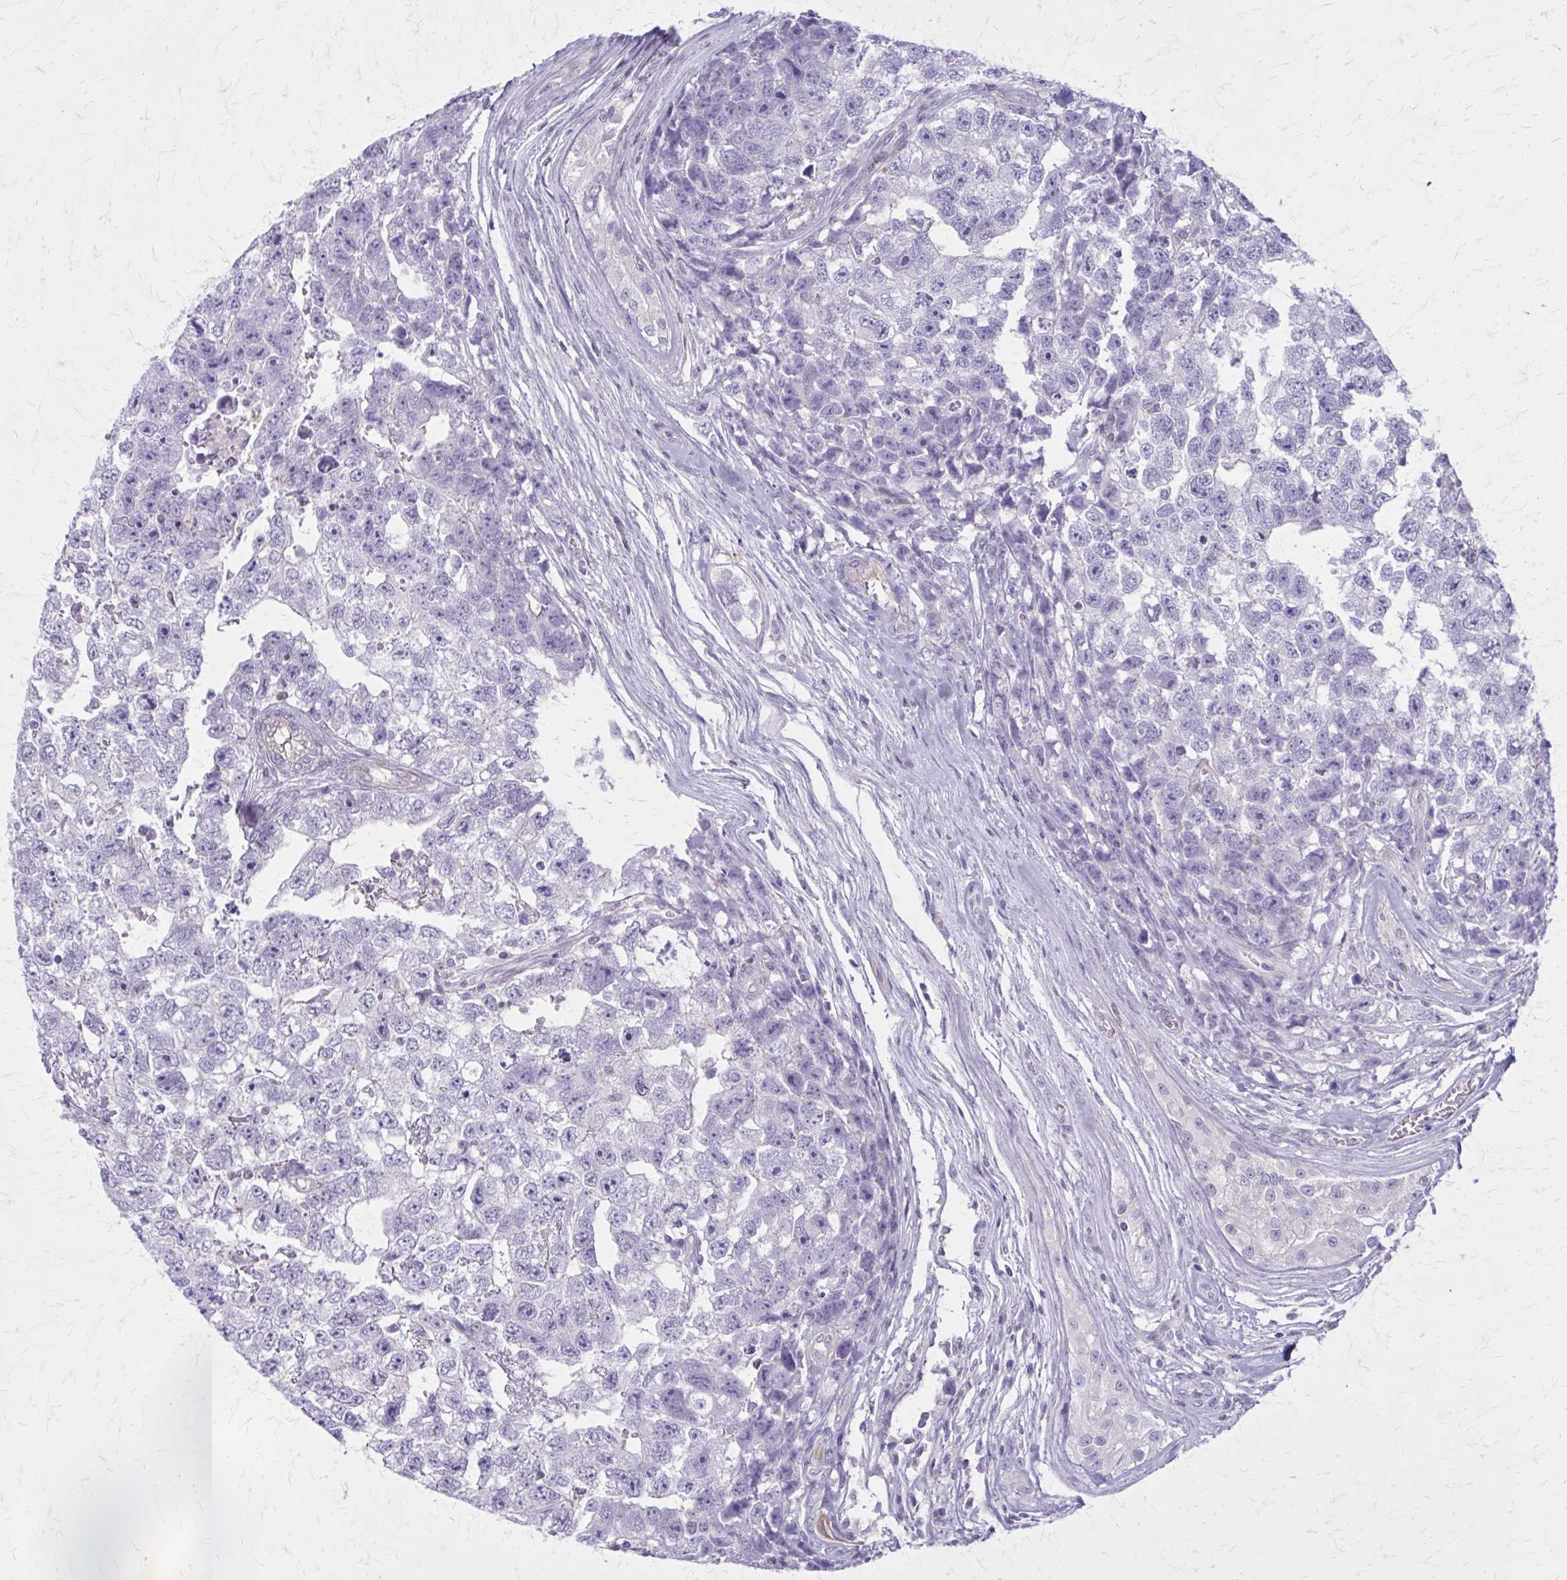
{"staining": {"intensity": "negative", "quantity": "none", "location": "none"}, "tissue": "testis cancer", "cell_type": "Tumor cells", "image_type": "cancer", "snomed": [{"axis": "morphology", "description": "Carcinoma, Embryonal, NOS"}, {"axis": "topography", "description": "Testis"}], "caption": "Embryonal carcinoma (testis) was stained to show a protein in brown. There is no significant positivity in tumor cells.", "gene": "PITPNM1", "patient": {"sex": "male", "age": 22}}